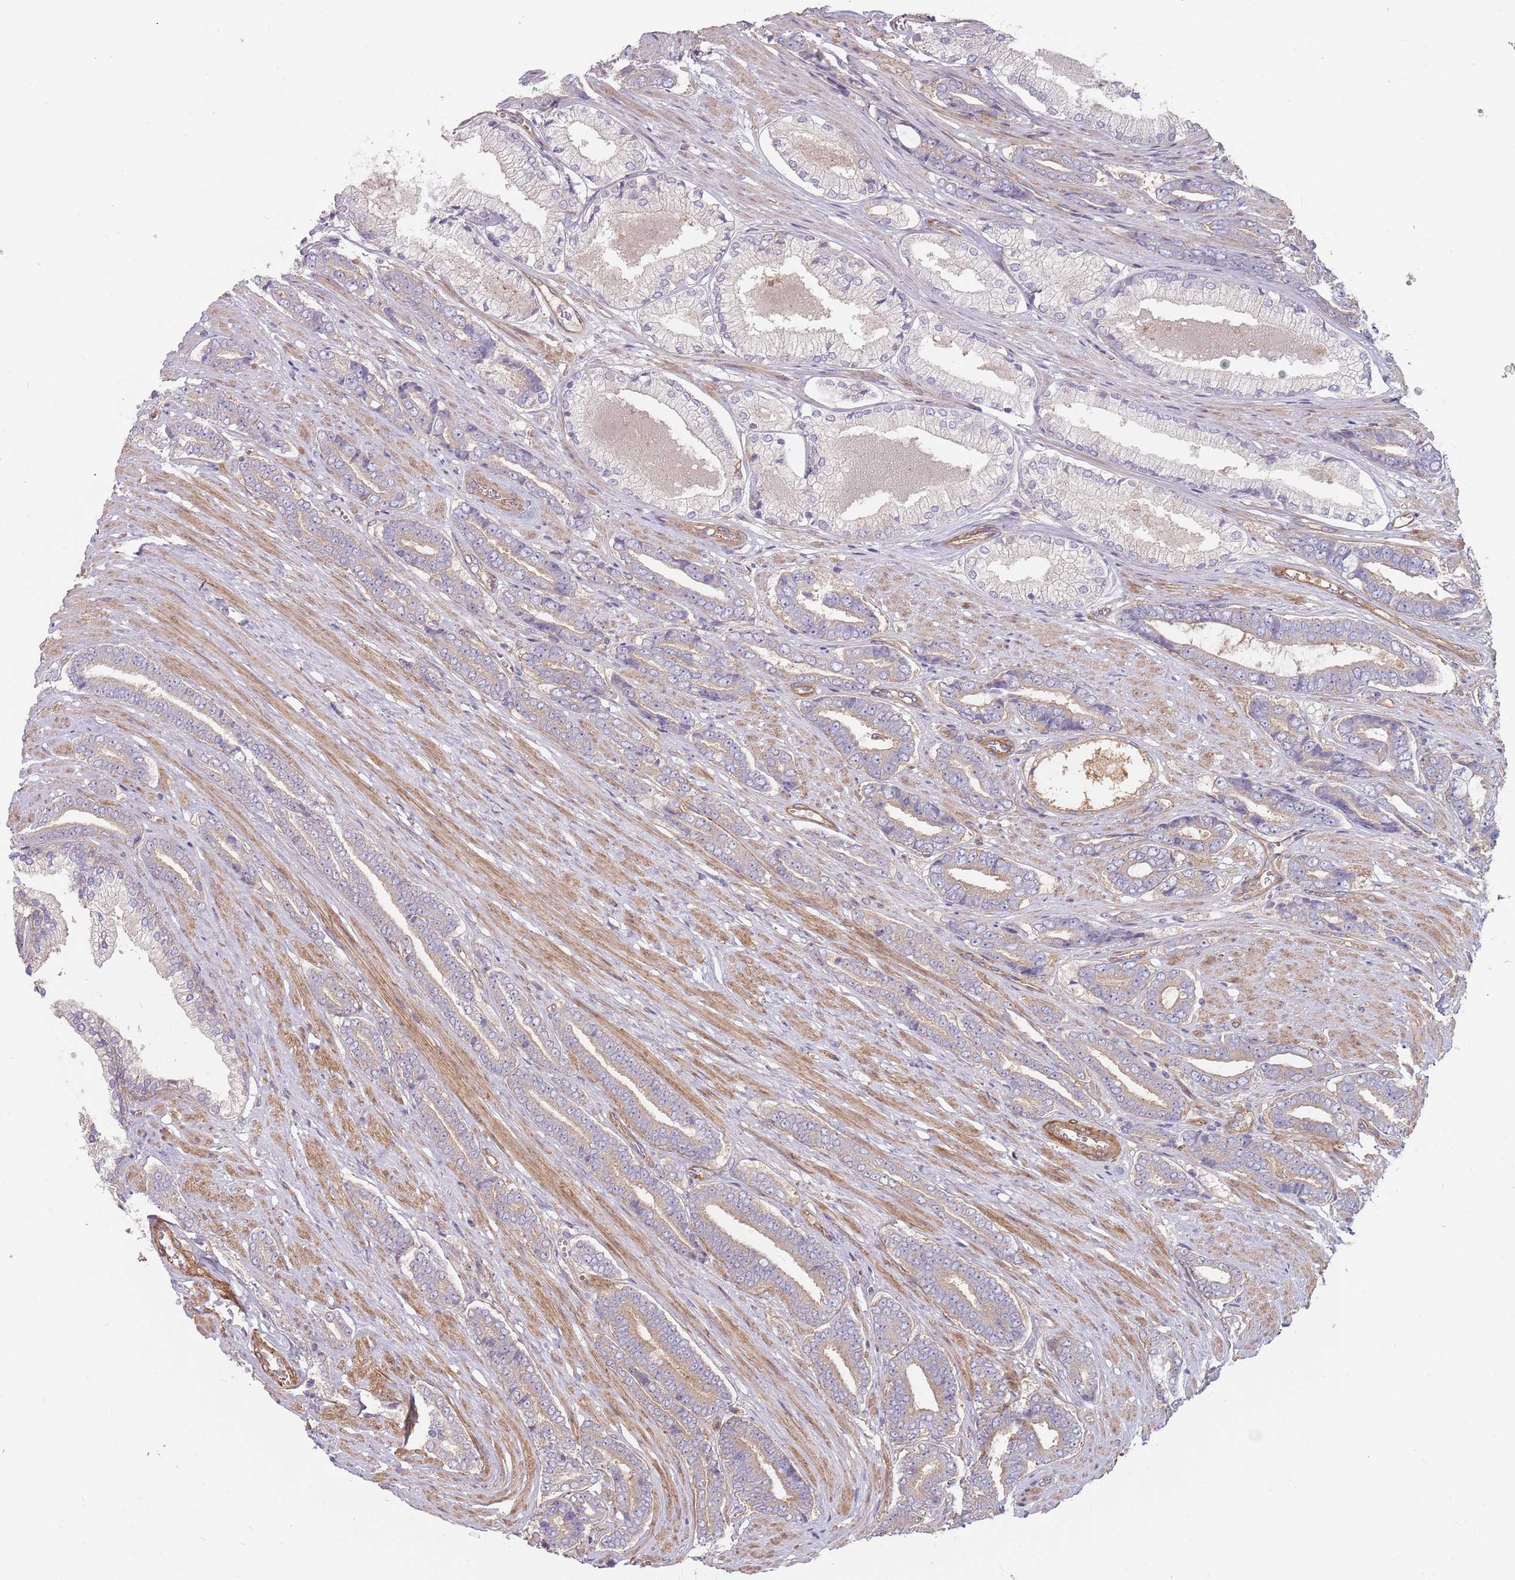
{"staining": {"intensity": "weak", "quantity": "<25%", "location": "cytoplasmic/membranous"}, "tissue": "prostate cancer", "cell_type": "Tumor cells", "image_type": "cancer", "snomed": [{"axis": "morphology", "description": "Adenocarcinoma, NOS"}, {"axis": "topography", "description": "Prostate and seminal vesicle, NOS"}], "caption": "Immunohistochemical staining of prostate cancer reveals no significant expression in tumor cells.", "gene": "SPDL1", "patient": {"sex": "male", "age": 76}}